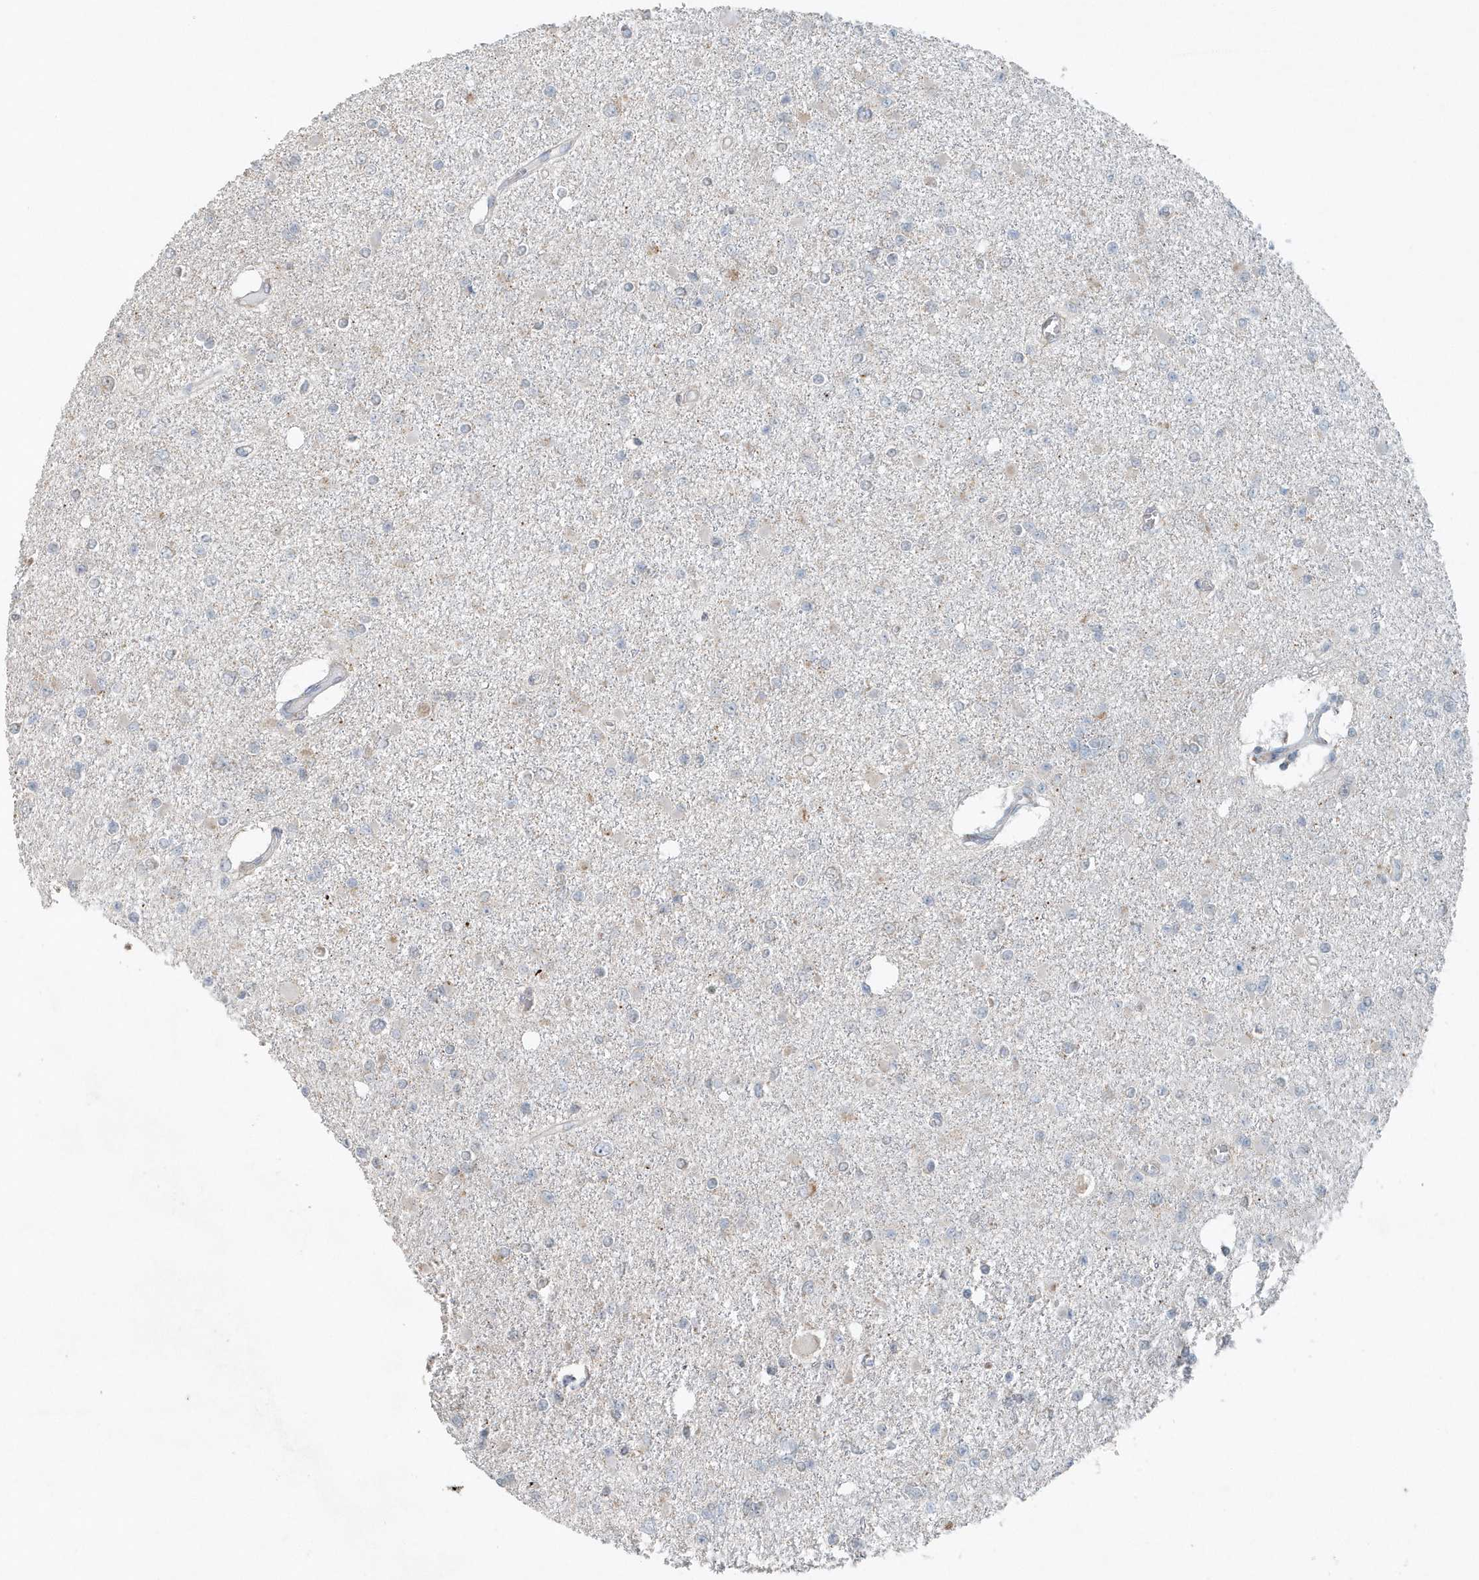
{"staining": {"intensity": "negative", "quantity": "none", "location": "none"}, "tissue": "glioma", "cell_type": "Tumor cells", "image_type": "cancer", "snomed": [{"axis": "morphology", "description": "Glioma, malignant, Low grade"}, {"axis": "topography", "description": "Brain"}], "caption": "Immunohistochemistry image of neoplastic tissue: human malignant low-grade glioma stained with DAB reveals no significant protein expression in tumor cells.", "gene": "MMUT", "patient": {"sex": "female", "age": 22}}